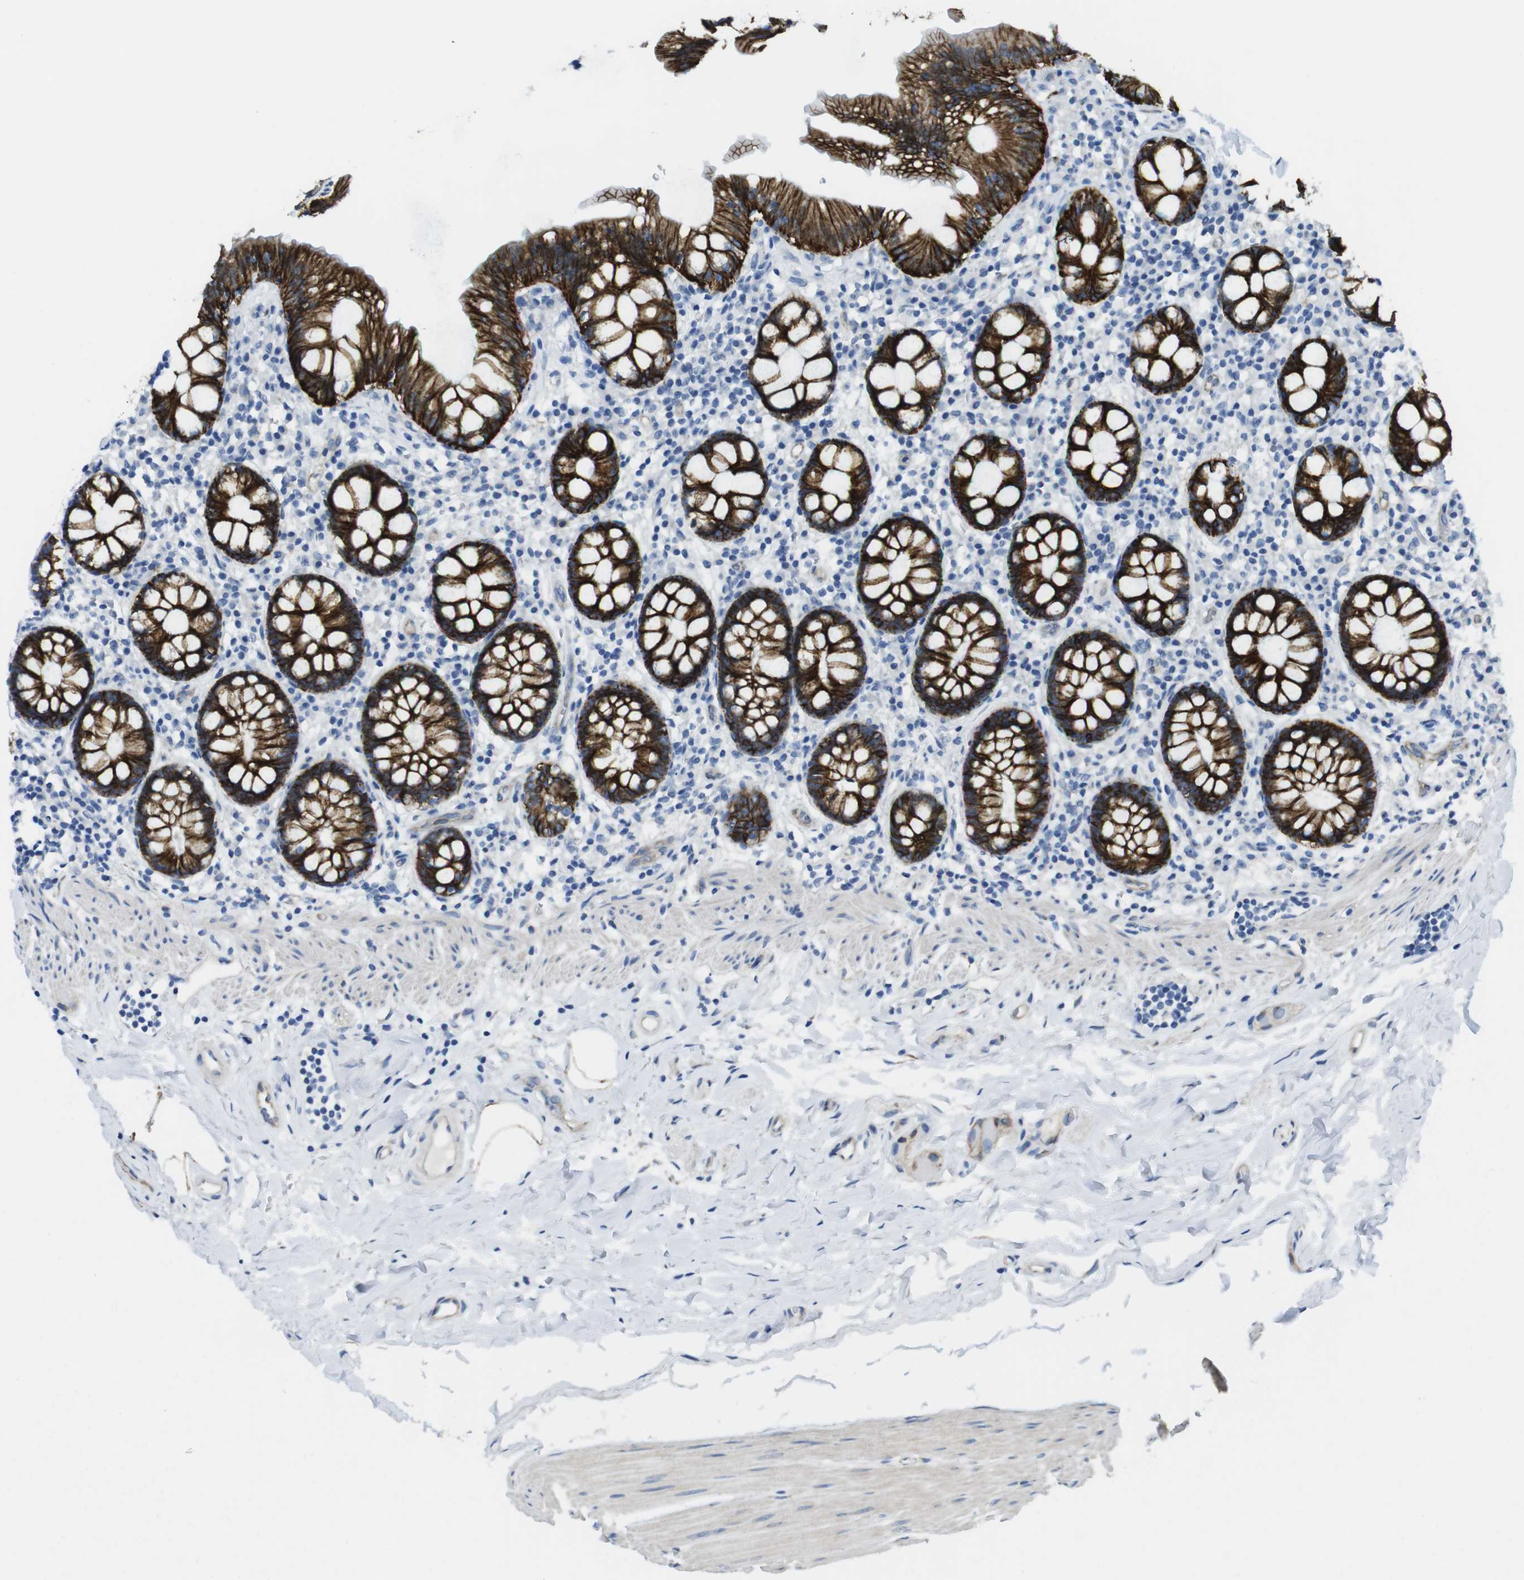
{"staining": {"intensity": "negative", "quantity": "none", "location": "none"}, "tissue": "colon", "cell_type": "Endothelial cells", "image_type": "normal", "snomed": [{"axis": "morphology", "description": "Normal tissue, NOS"}, {"axis": "topography", "description": "Colon"}], "caption": "Immunohistochemical staining of benign human colon reveals no significant expression in endothelial cells. Brightfield microscopy of immunohistochemistry stained with DAB (brown) and hematoxylin (blue), captured at high magnification.", "gene": "CDH8", "patient": {"sex": "female", "age": 80}}